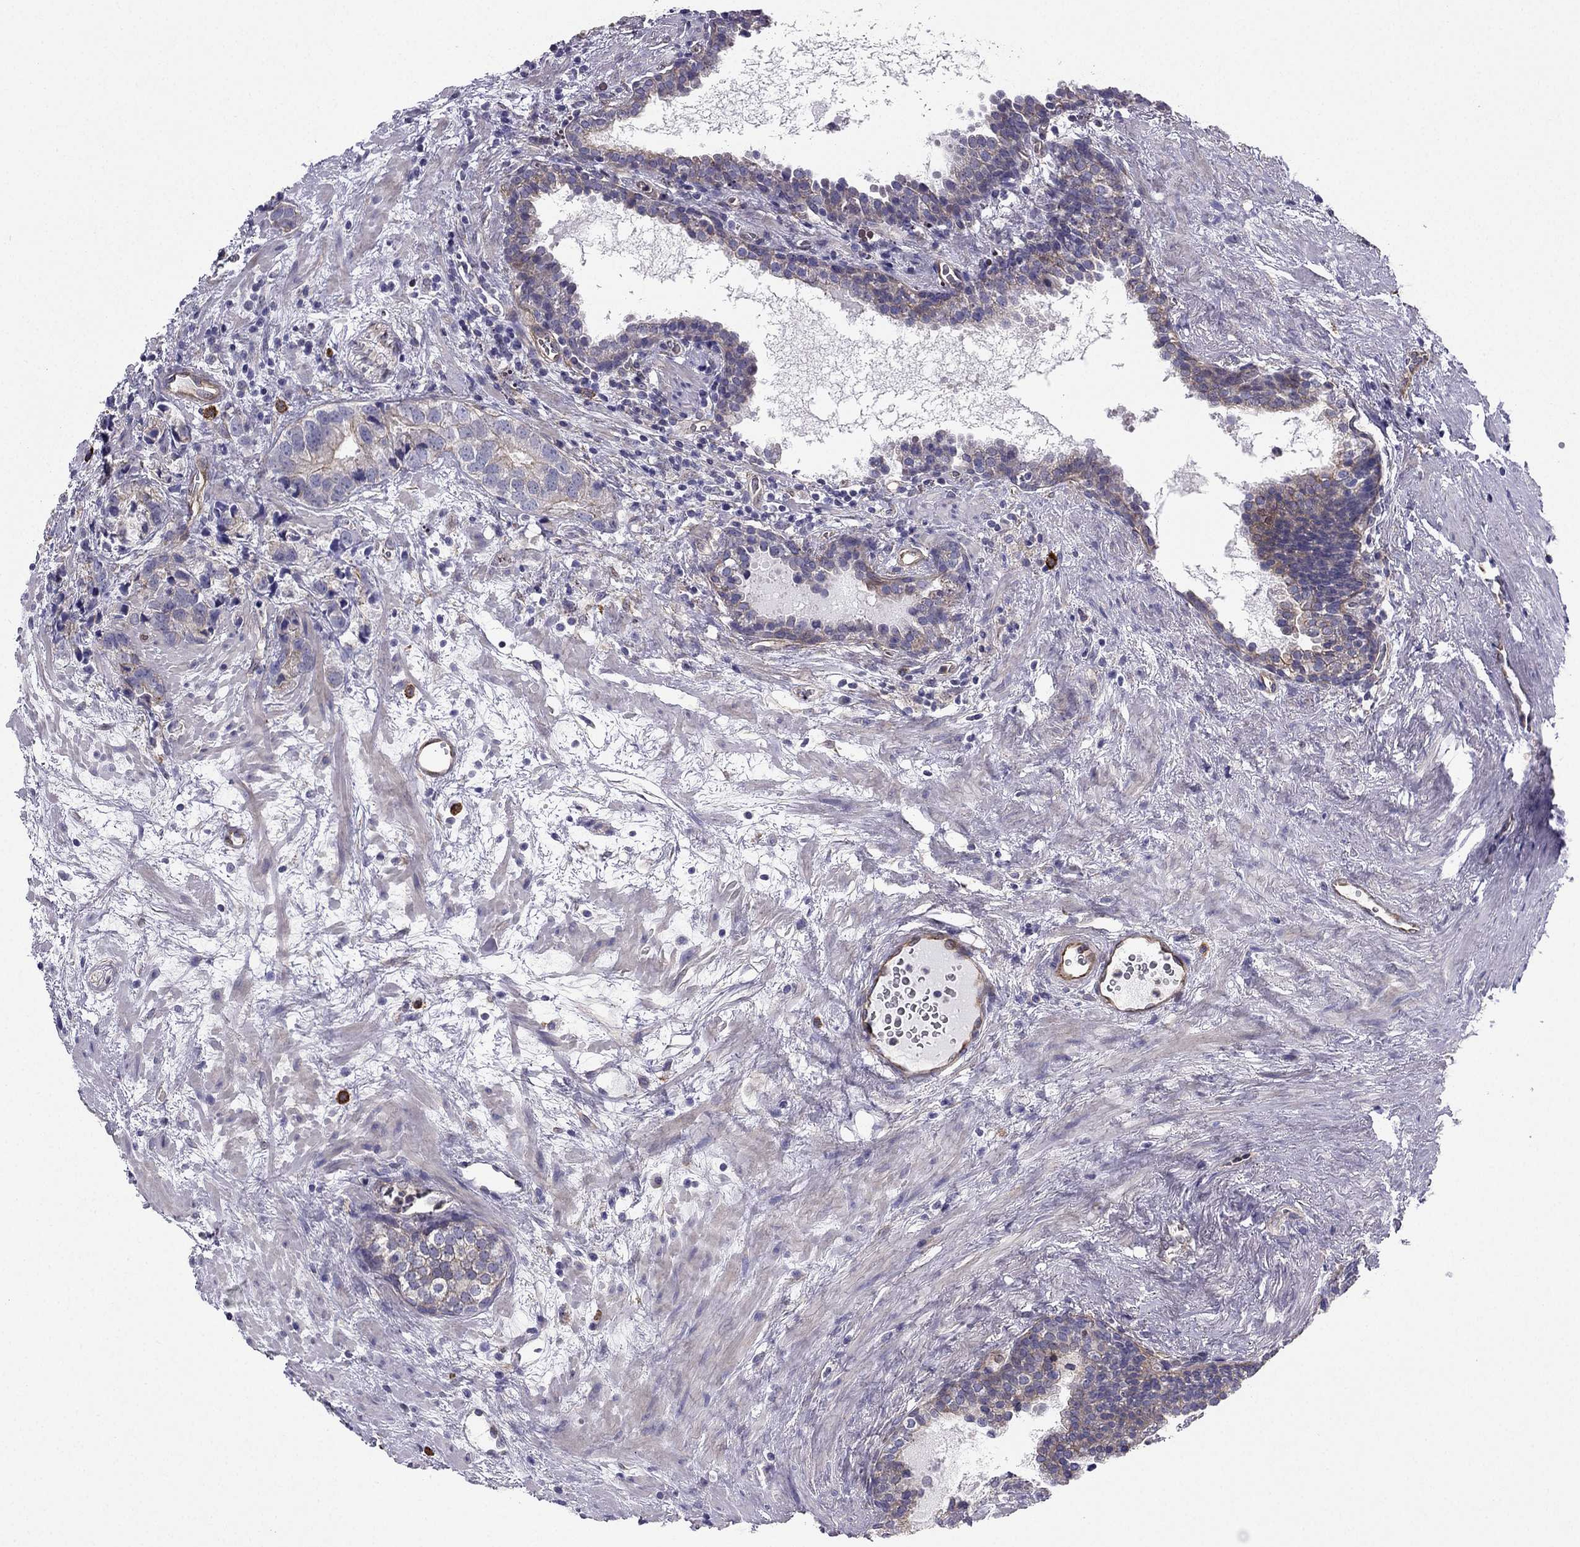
{"staining": {"intensity": "negative", "quantity": "none", "location": "none"}, "tissue": "prostate cancer", "cell_type": "Tumor cells", "image_type": "cancer", "snomed": [{"axis": "morphology", "description": "Adenocarcinoma, NOS"}, {"axis": "topography", "description": "Prostate and seminal vesicle, NOS"}], "caption": "Immunohistochemical staining of prostate cancer displays no significant positivity in tumor cells. (DAB immunohistochemistry, high magnification).", "gene": "ENOX1", "patient": {"sex": "male", "age": 63}}